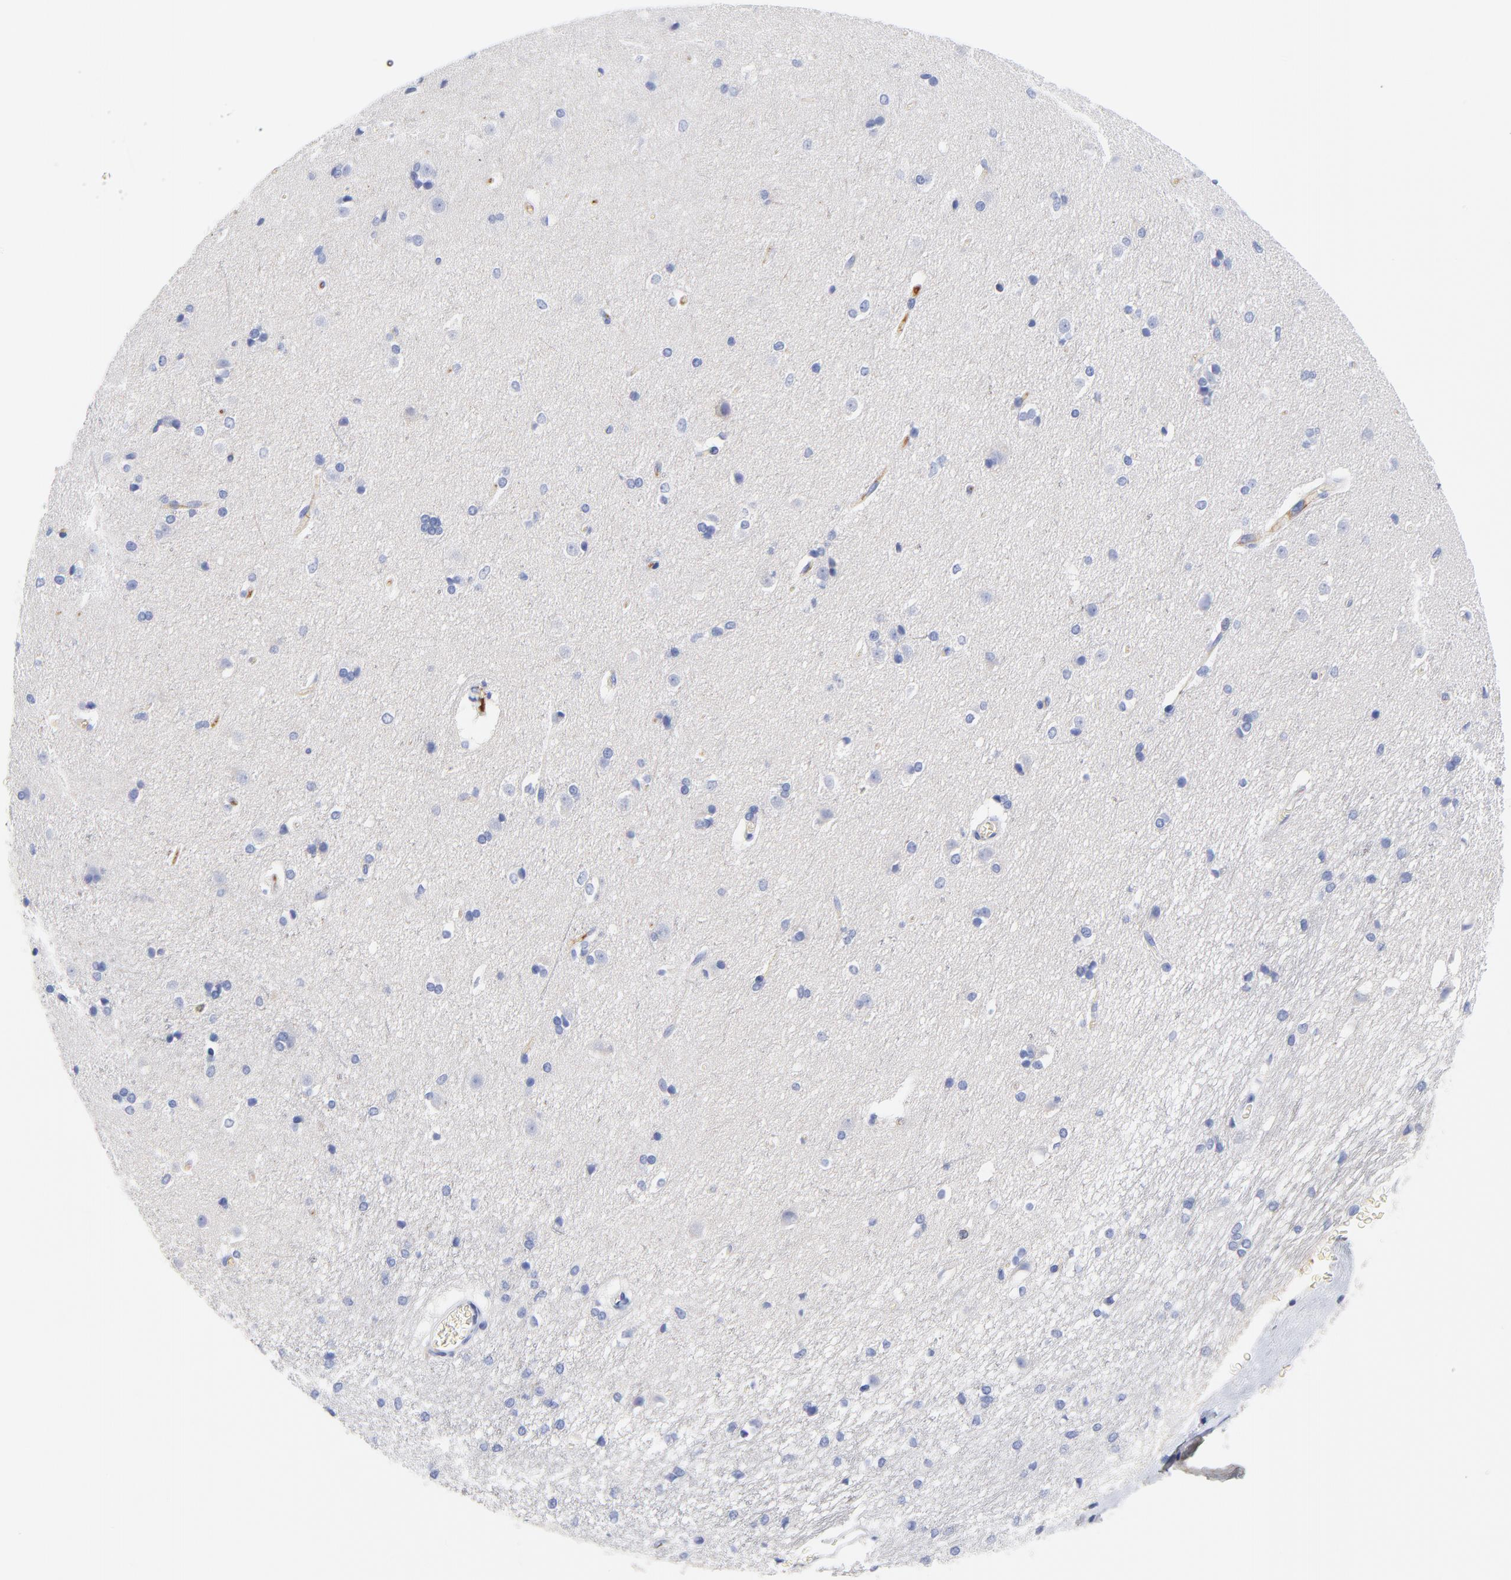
{"staining": {"intensity": "negative", "quantity": "none", "location": "none"}, "tissue": "caudate", "cell_type": "Glial cells", "image_type": "normal", "snomed": [{"axis": "morphology", "description": "Normal tissue, NOS"}, {"axis": "topography", "description": "Lateral ventricle wall"}], "caption": "The immunohistochemistry image has no significant staining in glial cells of caudate. (Immunohistochemistry (ihc), brightfield microscopy, high magnification).", "gene": "IGLV3", "patient": {"sex": "female", "age": 19}}